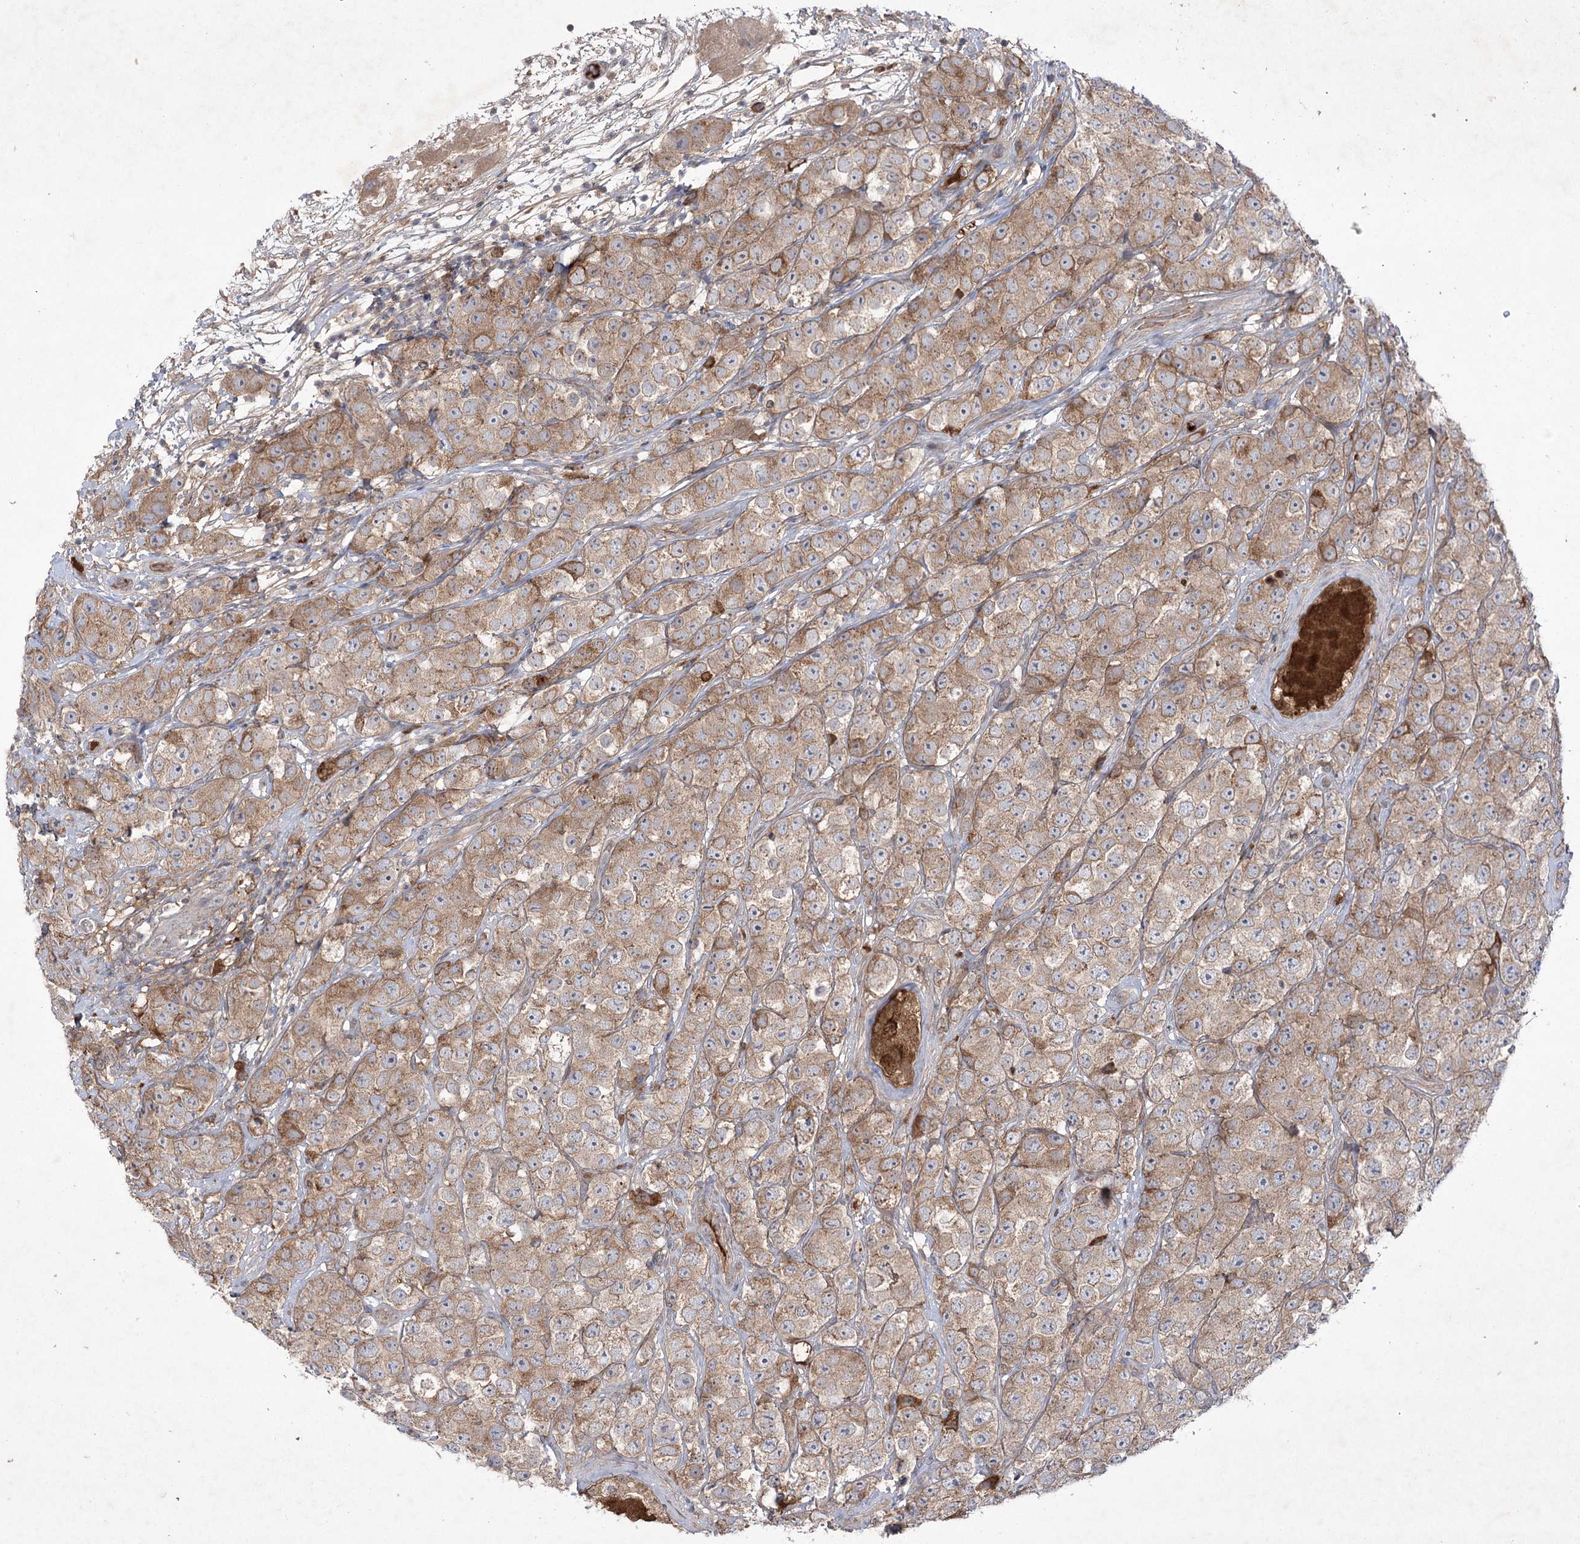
{"staining": {"intensity": "weak", "quantity": ">75%", "location": "cytoplasmic/membranous"}, "tissue": "testis cancer", "cell_type": "Tumor cells", "image_type": "cancer", "snomed": [{"axis": "morphology", "description": "Seminoma, NOS"}, {"axis": "topography", "description": "Testis"}], "caption": "The photomicrograph displays staining of testis cancer, revealing weak cytoplasmic/membranous protein expression (brown color) within tumor cells.", "gene": "PLEKHA5", "patient": {"sex": "male", "age": 28}}